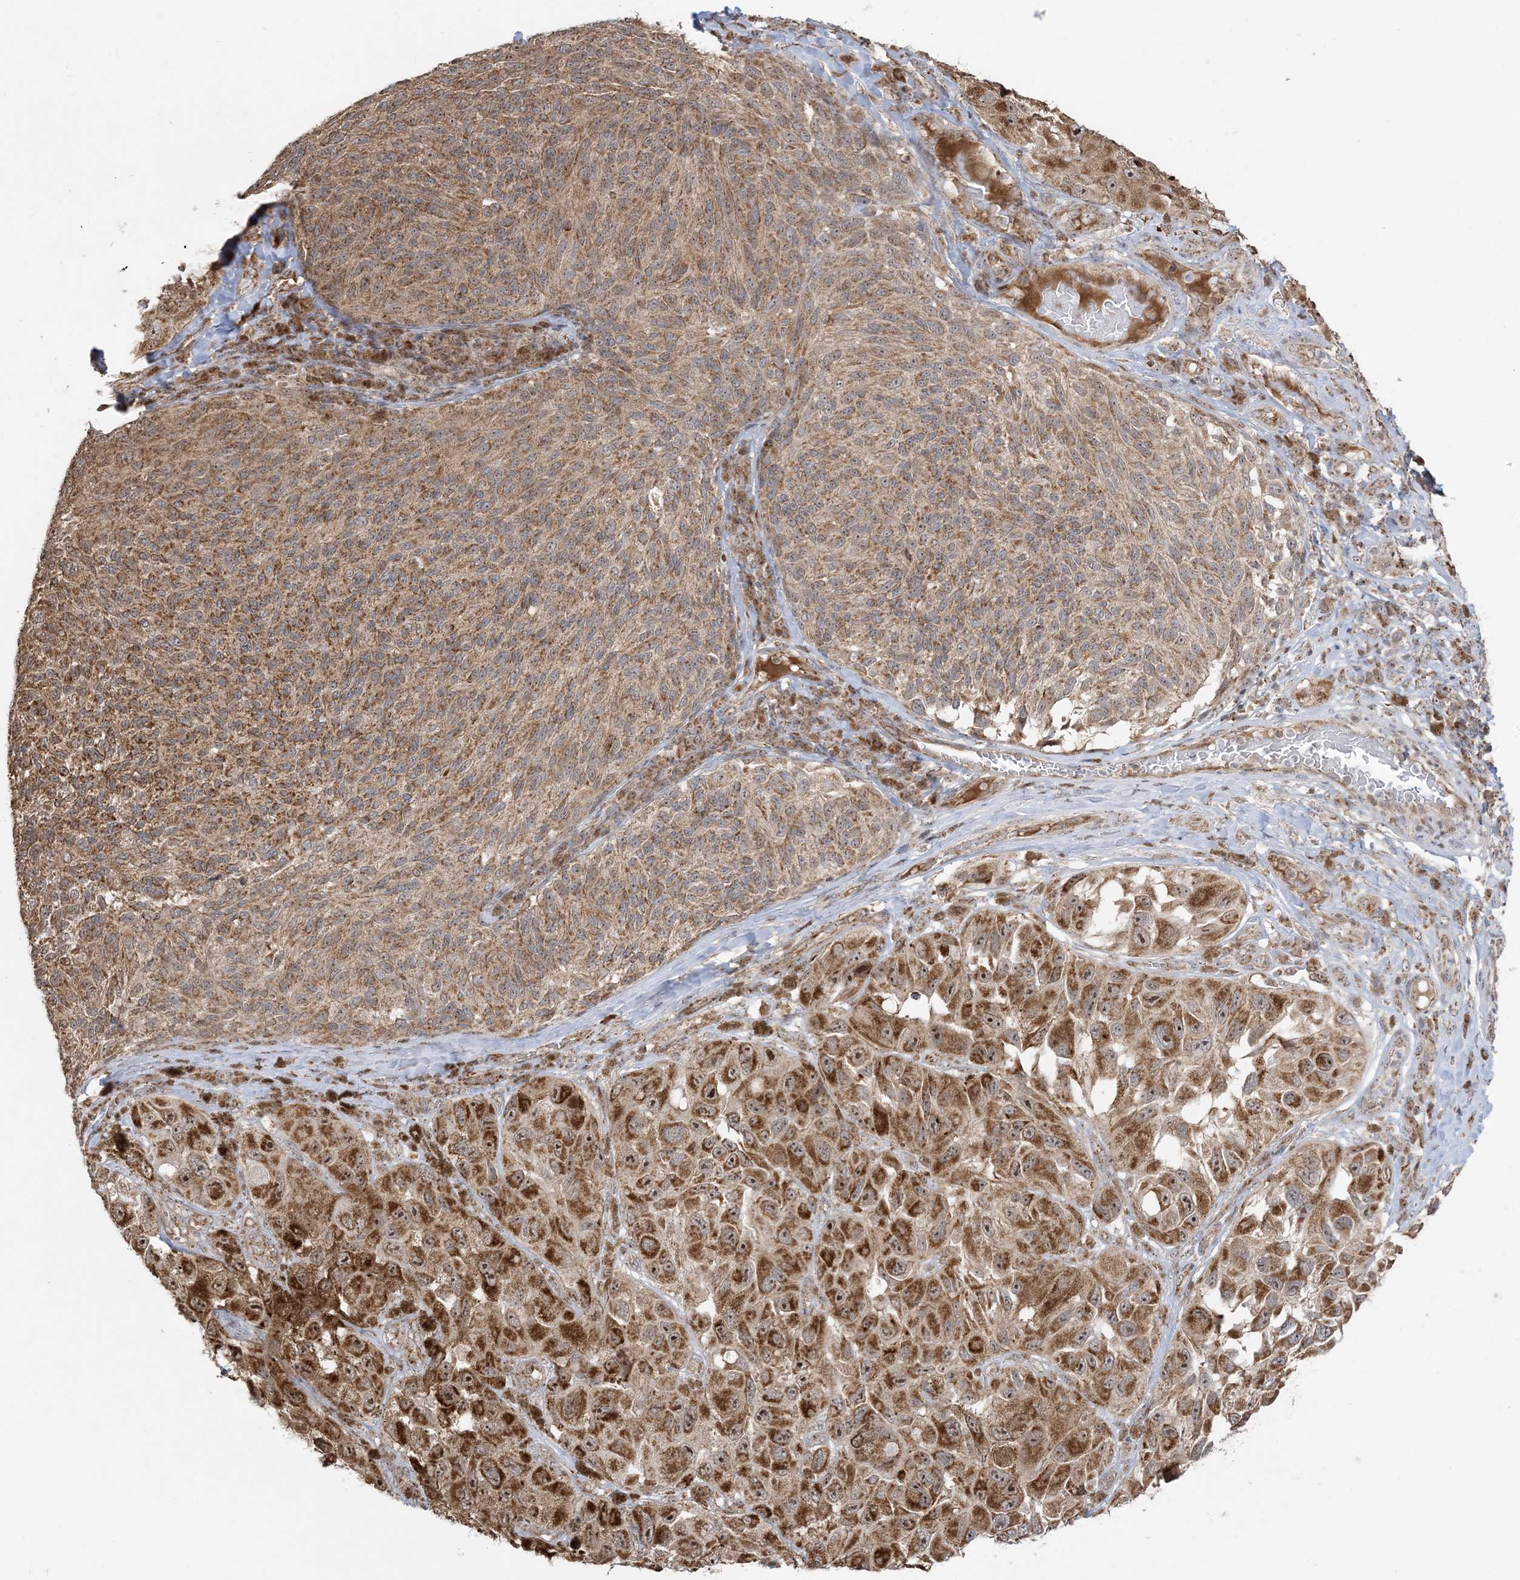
{"staining": {"intensity": "moderate", "quantity": ">75%", "location": "cytoplasmic/membranous,nuclear"}, "tissue": "melanoma", "cell_type": "Tumor cells", "image_type": "cancer", "snomed": [{"axis": "morphology", "description": "Malignant melanoma, NOS"}, {"axis": "topography", "description": "Skin"}], "caption": "IHC of human malignant melanoma shows medium levels of moderate cytoplasmic/membranous and nuclear expression in approximately >75% of tumor cells.", "gene": "MAPKBP1", "patient": {"sex": "female", "age": 73}}